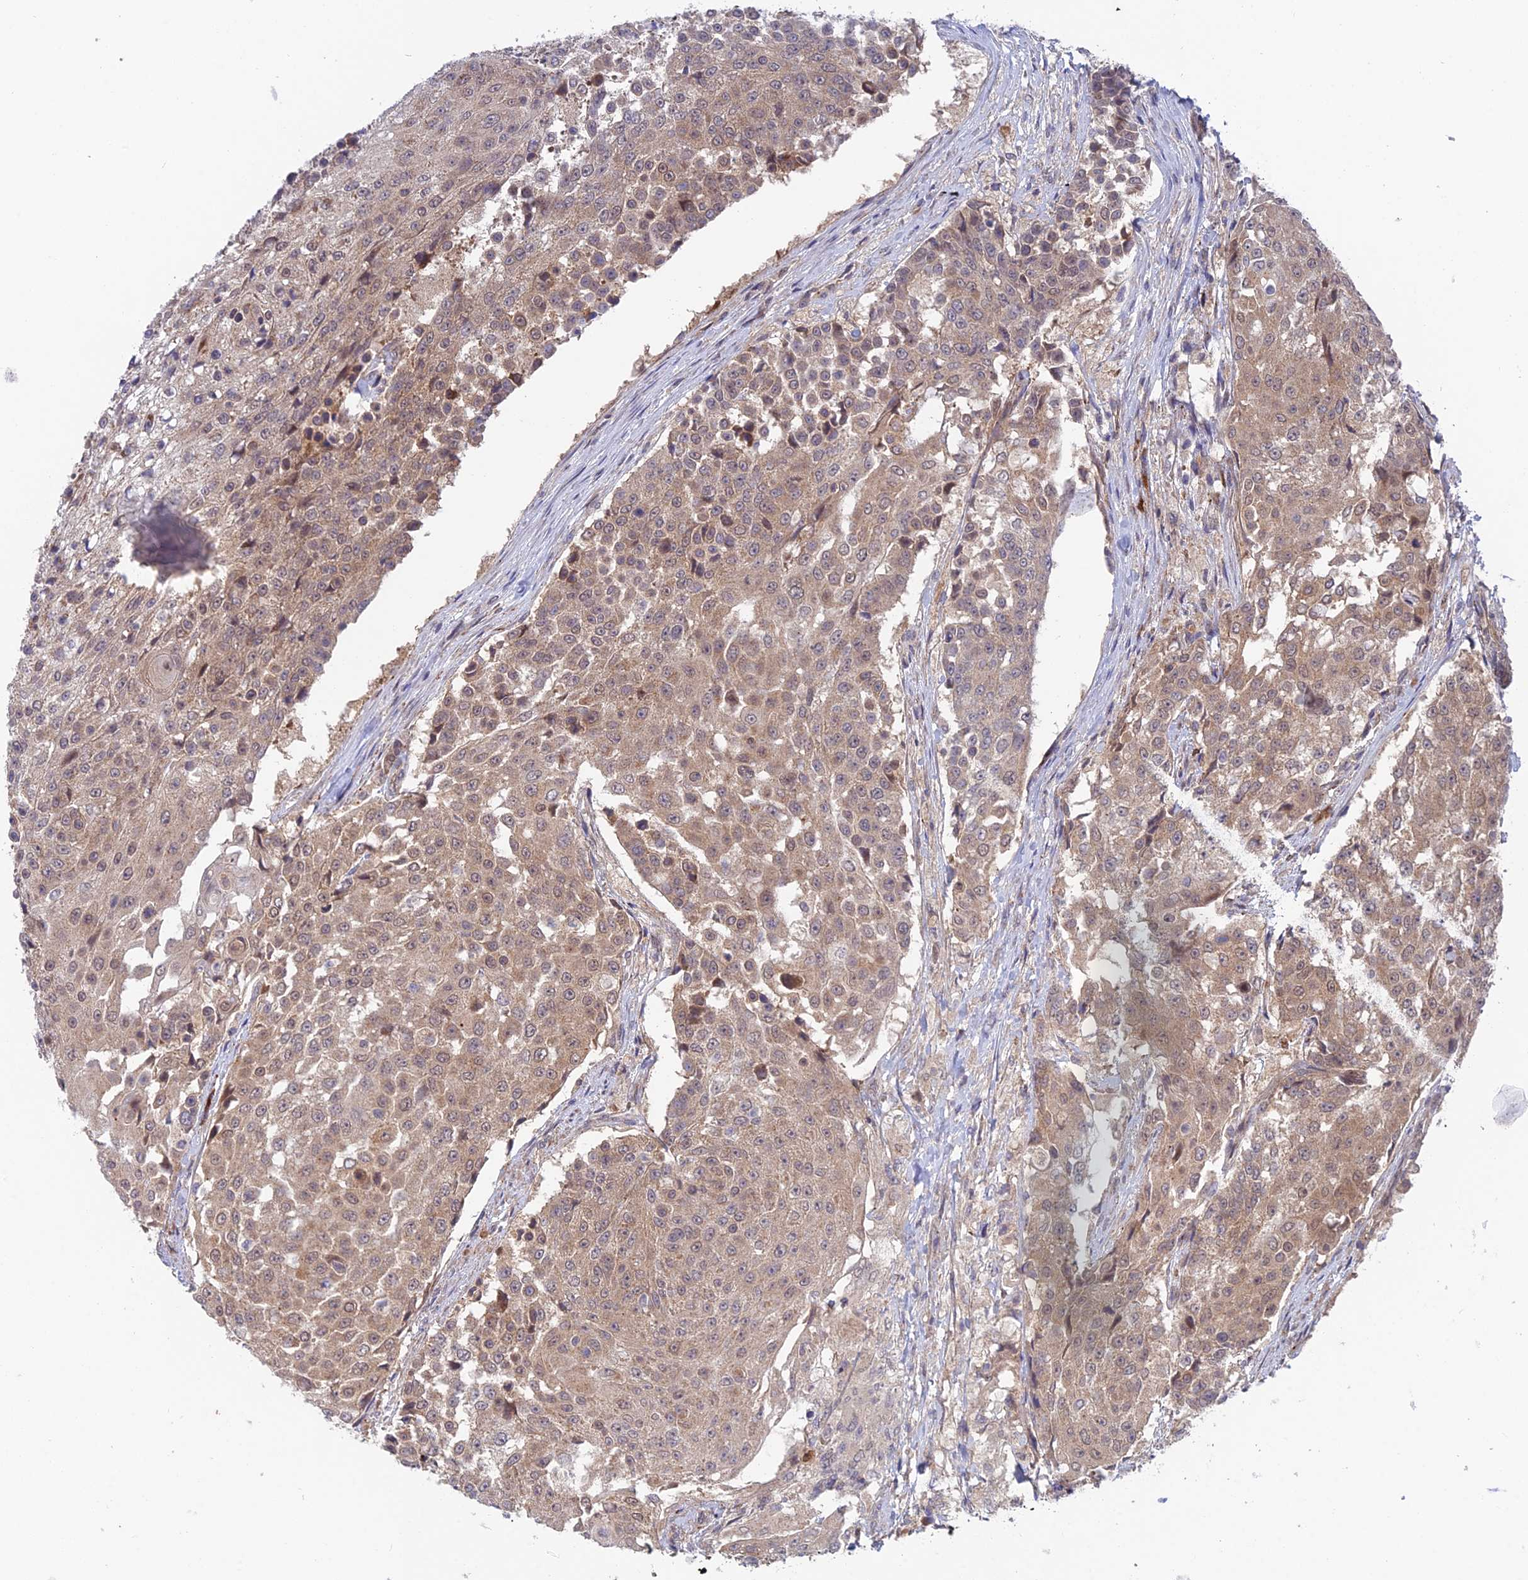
{"staining": {"intensity": "weak", "quantity": ">75%", "location": "cytoplasmic/membranous,nuclear"}, "tissue": "urothelial cancer", "cell_type": "Tumor cells", "image_type": "cancer", "snomed": [{"axis": "morphology", "description": "Urothelial carcinoma, High grade"}, {"axis": "topography", "description": "Urinary bladder"}], "caption": "High-grade urothelial carcinoma stained with a brown dye exhibits weak cytoplasmic/membranous and nuclear positive positivity in about >75% of tumor cells.", "gene": "UROS", "patient": {"sex": "female", "age": 63}}